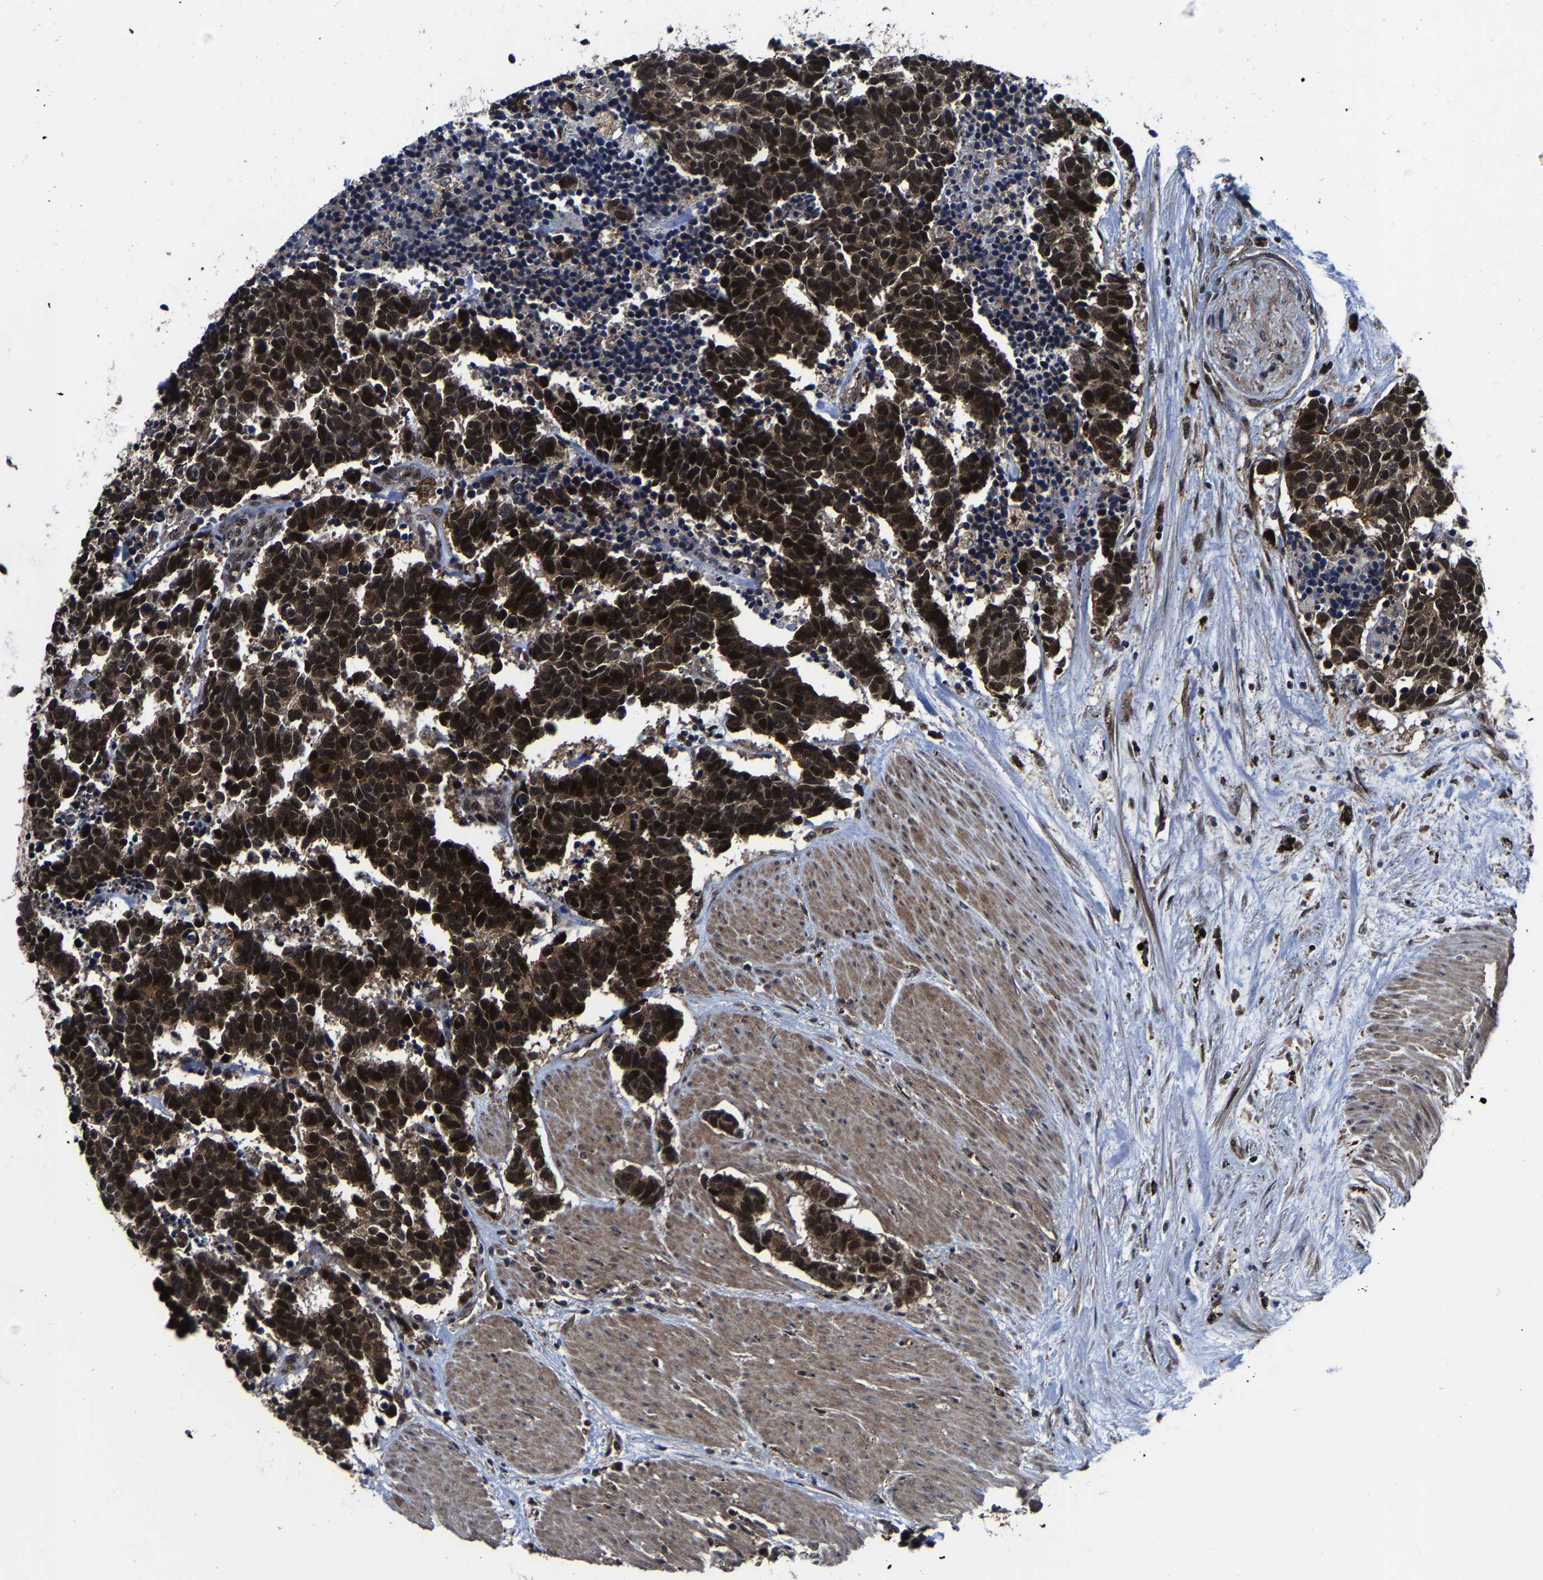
{"staining": {"intensity": "strong", "quantity": ">75%", "location": "cytoplasmic/membranous,nuclear"}, "tissue": "carcinoid", "cell_type": "Tumor cells", "image_type": "cancer", "snomed": [{"axis": "morphology", "description": "Carcinoma, NOS"}, {"axis": "morphology", "description": "Carcinoid, malignant, NOS"}, {"axis": "topography", "description": "Urinary bladder"}], "caption": "Human carcinoma stained with a brown dye shows strong cytoplasmic/membranous and nuclear positive positivity in about >75% of tumor cells.", "gene": "ZCCHC7", "patient": {"sex": "male", "age": 57}}